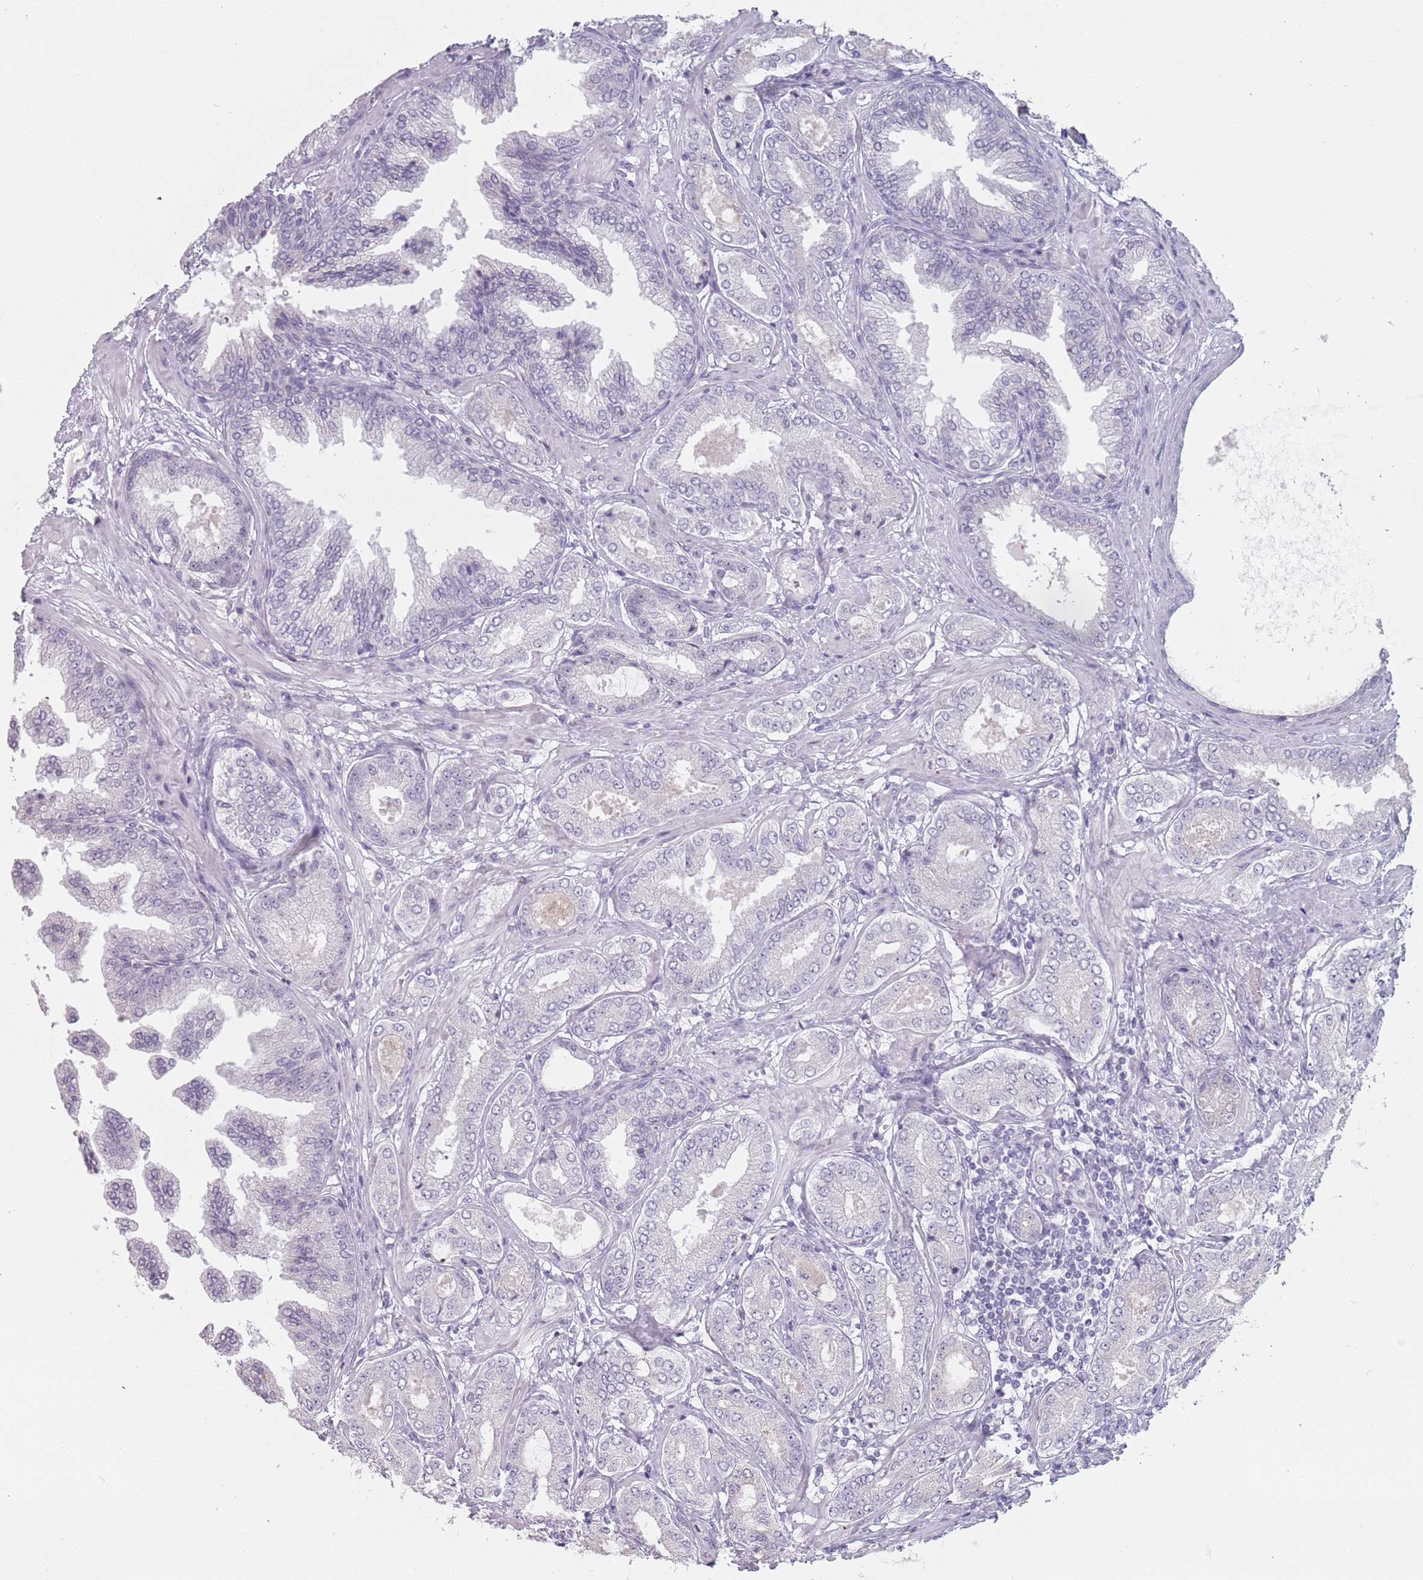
{"staining": {"intensity": "negative", "quantity": "none", "location": "none"}, "tissue": "prostate cancer", "cell_type": "Tumor cells", "image_type": "cancer", "snomed": [{"axis": "morphology", "description": "Adenocarcinoma, Low grade"}, {"axis": "topography", "description": "Prostate"}], "caption": "Immunohistochemistry (IHC) micrograph of neoplastic tissue: human adenocarcinoma (low-grade) (prostate) stained with DAB (3,3'-diaminobenzidine) shows no significant protein staining in tumor cells.", "gene": "CEP19", "patient": {"sex": "male", "age": 63}}